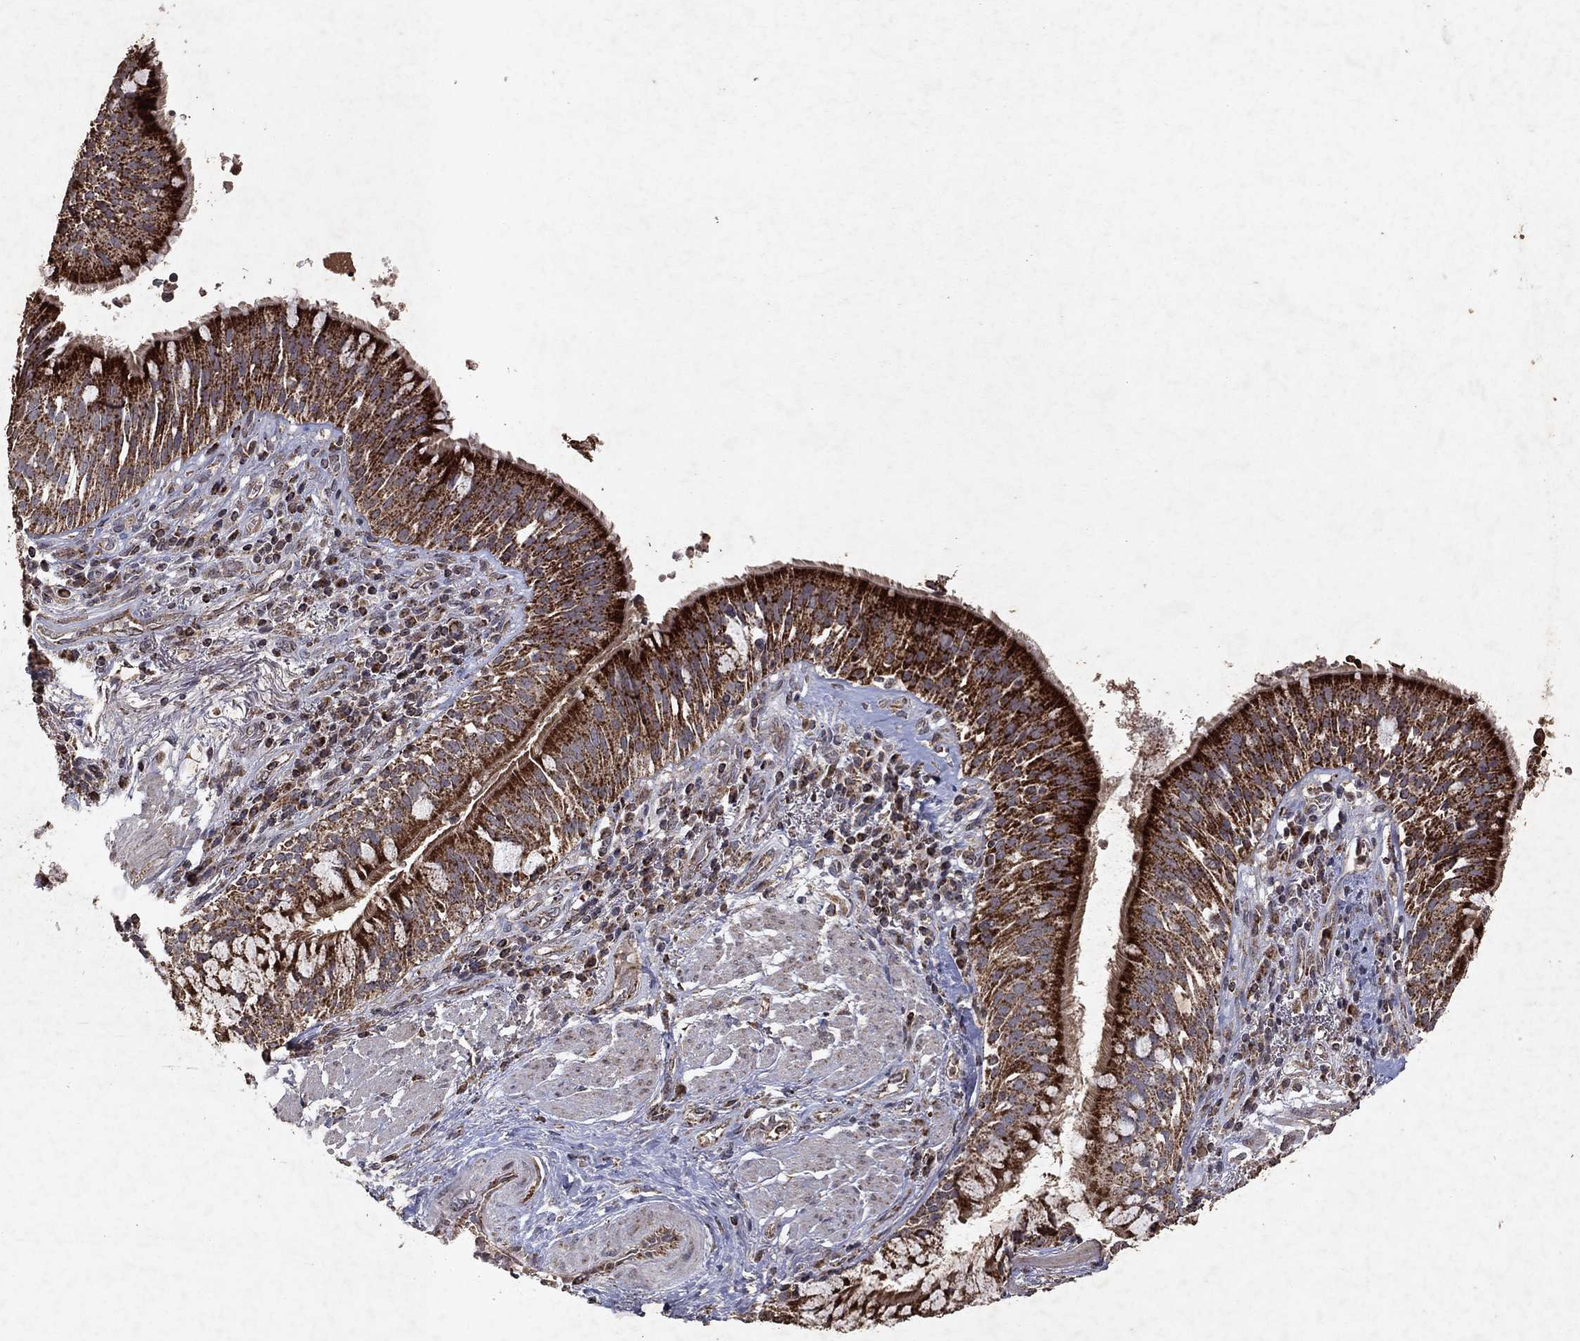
{"staining": {"intensity": "strong", "quantity": "25%-75%", "location": "cytoplasmic/membranous"}, "tissue": "bronchus", "cell_type": "Respiratory epithelial cells", "image_type": "normal", "snomed": [{"axis": "morphology", "description": "Normal tissue, NOS"}, {"axis": "morphology", "description": "Squamous cell carcinoma, NOS"}, {"axis": "topography", "description": "Bronchus"}, {"axis": "topography", "description": "Lung"}], "caption": "About 25%-75% of respiratory epithelial cells in unremarkable bronchus display strong cytoplasmic/membranous protein positivity as visualized by brown immunohistochemical staining.", "gene": "PYROXD2", "patient": {"sex": "male", "age": 64}}